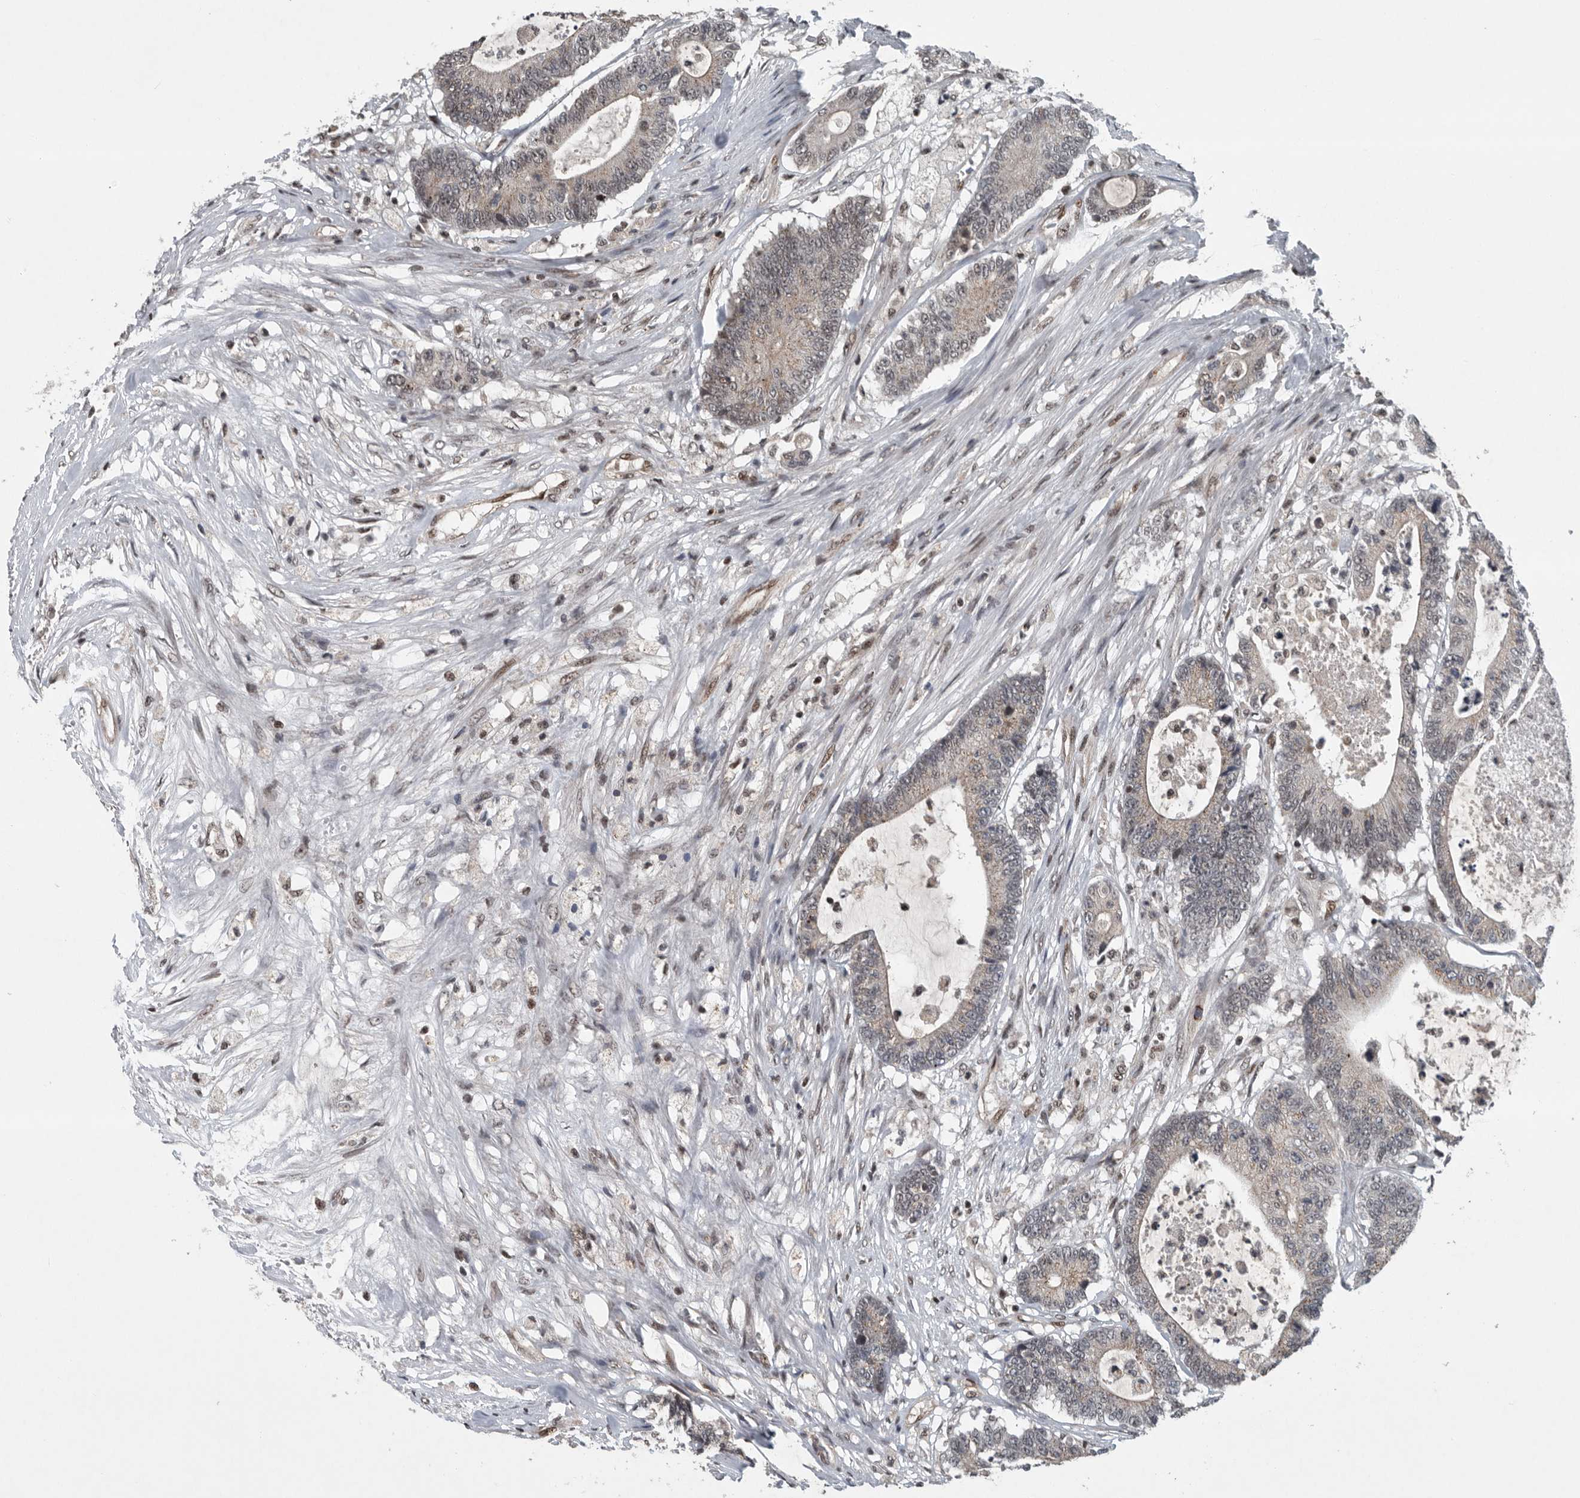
{"staining": {"intensity": "weak", "quantity": "25%-75%", "location": "cytoplasmic/membranous,nuclear"}, "tissue": "colorectal cancer", "cell_type": "Tumor cells", "image_type": "cancer", "snomed": [{"axis": "morphology", "description": "Adenocarcinoma, NOS"}, {"axis": "topography", "description": "Colon"}], "caption": "There is low levels of weak cytoplasmic/membranous and nuclear staining in tumor cells of colorectal cancer, as demonstrated by immunohistochemical staining (brown color).", "gene": "SENP7", "patient": {"sex": "female", "age": 84}}